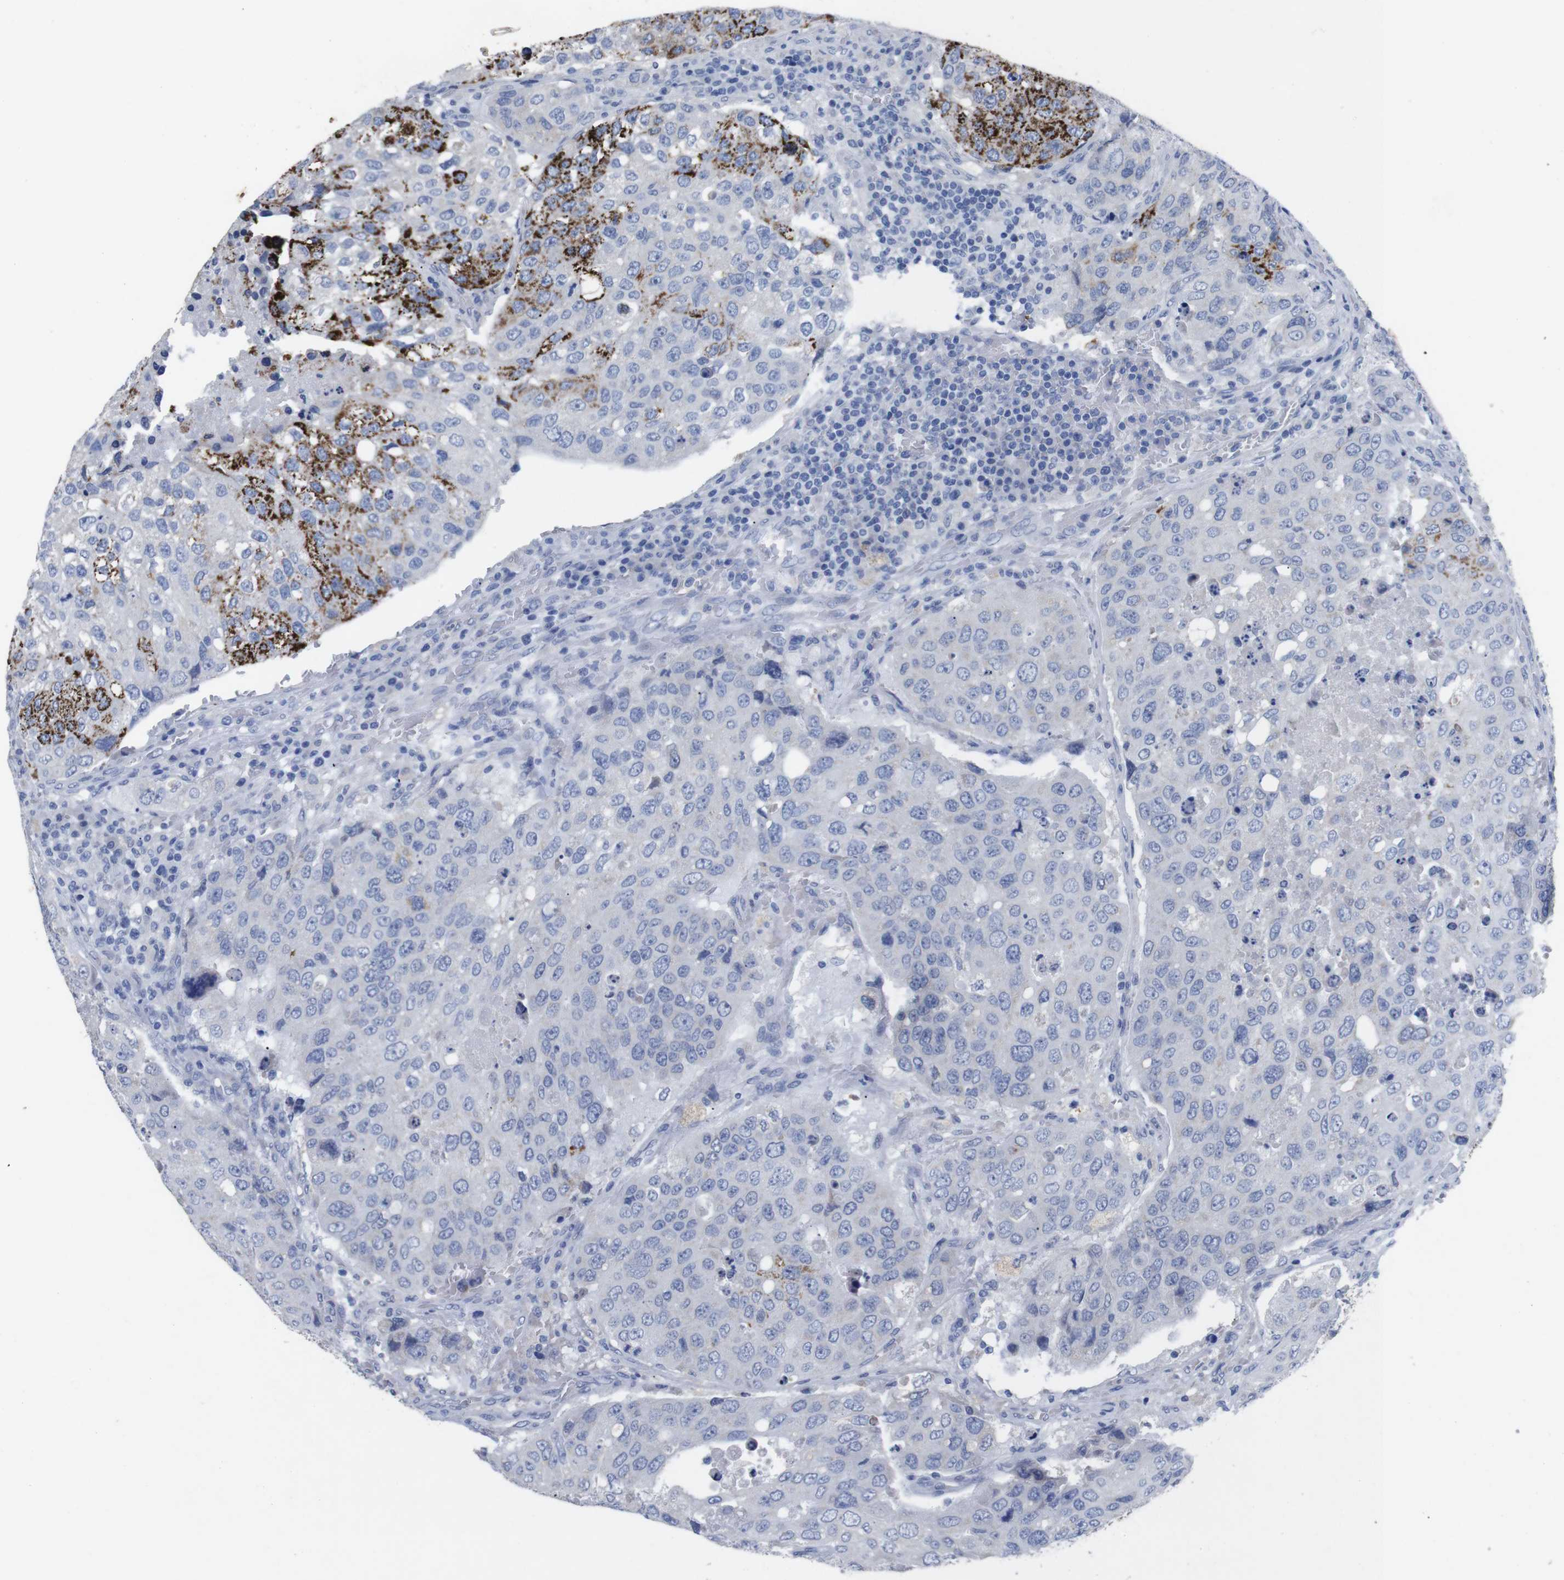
{"staining": {"intensity": "strong", "quantity": "<25%", "location": "cytoplasmic/membranous"}, "tissue": "urothelial cancer", "cell_type": "Tumor cells", "image_type": "cancer", "snomed": [{"axis": "morphology", "description": "Urothelial carcinoma, High grade"}, {"axis": "topography", "description": "Lymph node"}, {"axis": "topography", "description": "Urinary bladder"}], "caption": "Immunohistochemical staining of human high-grade urothelial carcinoma reveals strong cytoplasmic/membranous protein expression in approximately <25% of tumor cells.", "gene": "GJB2", "patient": {"sex": "male", "age": 51}}